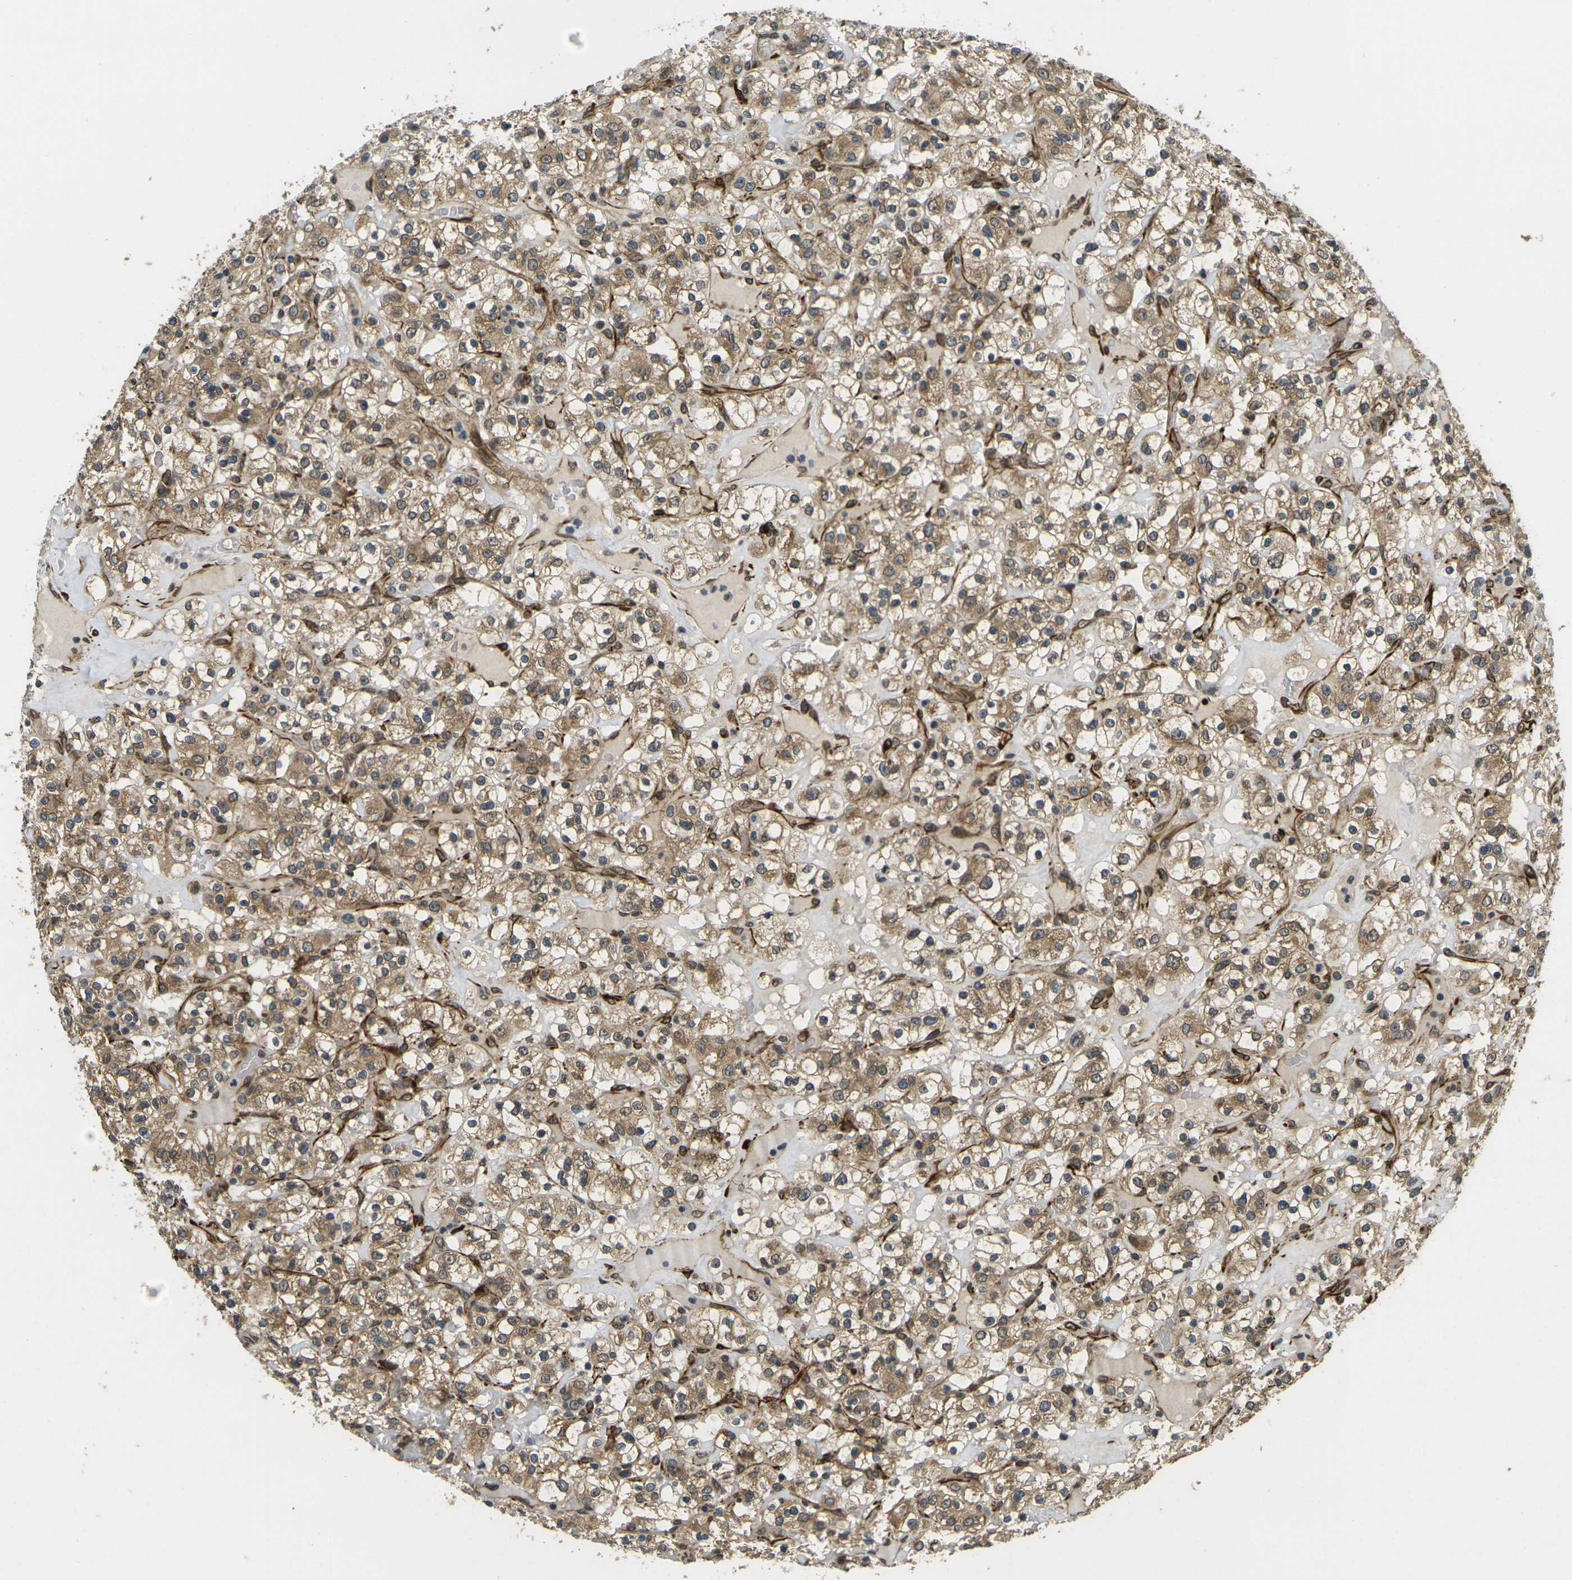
{"staining": {"intensity": "moderate", "quantity": ">75%", "location": "cytoplasmic/membranous"}, "tissue": "renal cancer", "cell_type": "Tumor cells", "image_type": "cancer", "snomed": [{"axis": "morphology", "description": "Normal tissue, NOS"}, {"axis": "morphology", "description": "Adenocarcinoma, NOS"}, {"axis": "topography", "description": "Kidney"}], "caption": "Renal adenocarcinoma tissue demonstrates moderate cytoplasmic/membranous positivity in about >75% of tumor cells, visualized by immunohistochemistry.", "gene": "FUT11", "patient": {"sex": "female", "age": 72}}